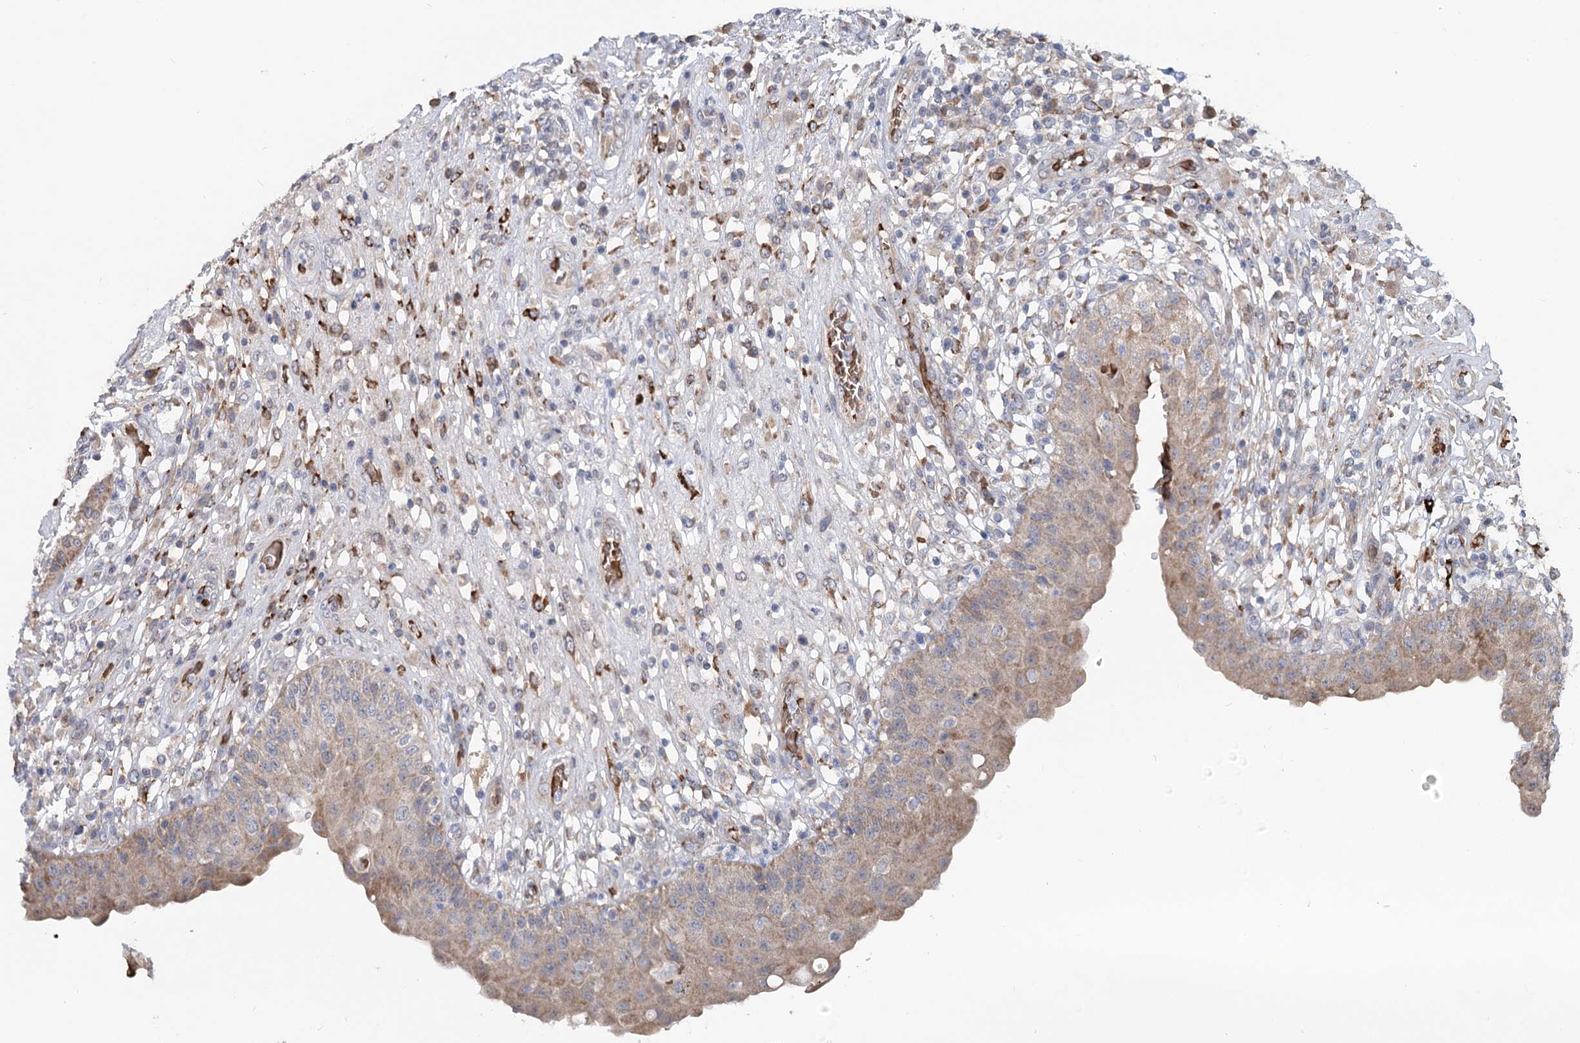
{"staining": {"intensity": "moderate", "quantity": ">75%", "location": "cytoplasmic/membranous"}, "tissue": "urinary bladder", "cell_type": "Urothelial cells", "image_type": "normal", "snomed": [{"axis": "morphology", "description": "Normal tissue, NOS"}, {"axis": "topography", "description": "Urinary bladder"}], "caption": "Normal urinary bladder reveals moderate cytoplasmic/membranous positivity in about >75% of urothelial cells (Brightfield microscopy of DAB IHC at high magnification)..", "gene": "CIB4", "patient": {"sex": "female", "age": 62}}